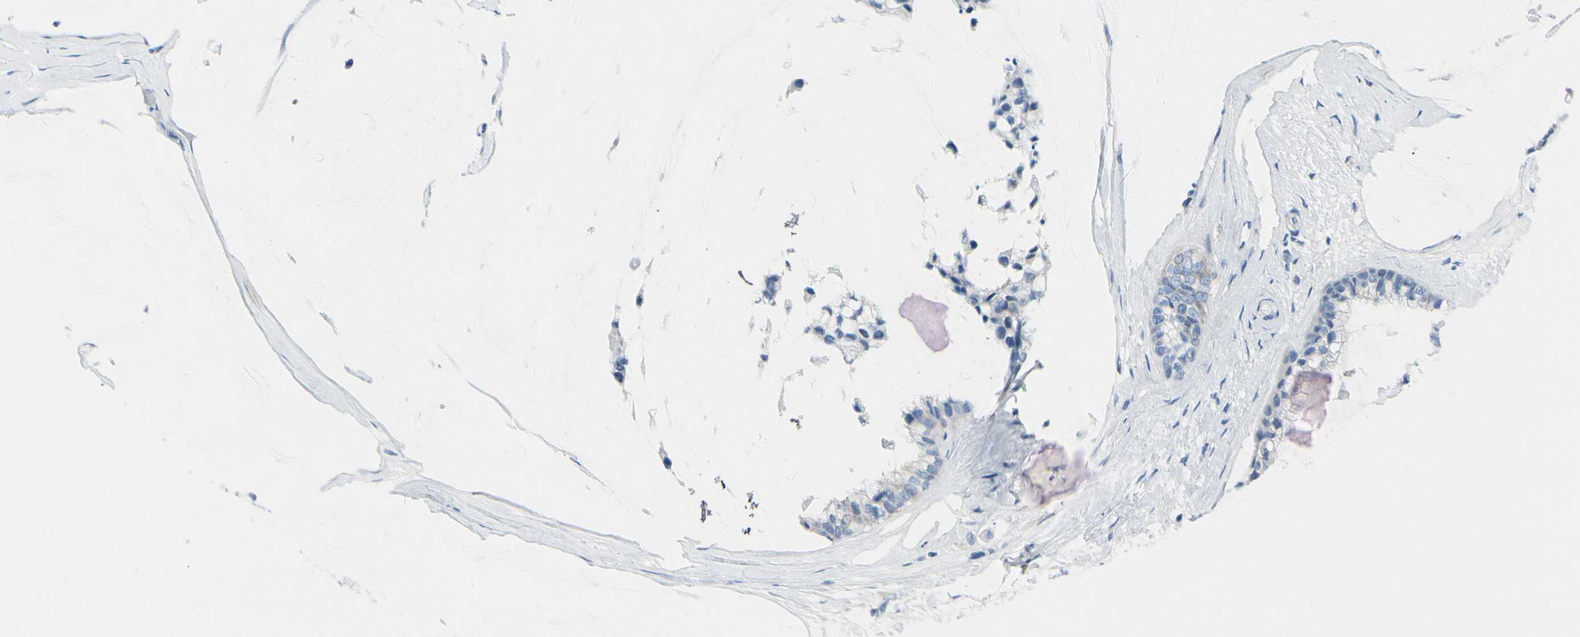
{"staining": {"intensity": "negative", "quantity": "none", "location": "none"}, "tissue": "ovarian cancer", "cell_type": "Tumor cells", "image_type": "cancer", "snomed": [{"axis": "morphology", "description": "Cystadenocarcinoma, mucinous, NOS"}, {"axis": "topography", "description": "Ovary"}], "caption": "Immunohistochemistry histopathology image of neoplastic tissue: ovarian cancer (mucinous cystadenocarcinoma) stained with DAB displays no significant protein positivity in tumor cells.", "gene": "PEBP1", "patient": {"sex": "female", "age": 39}}